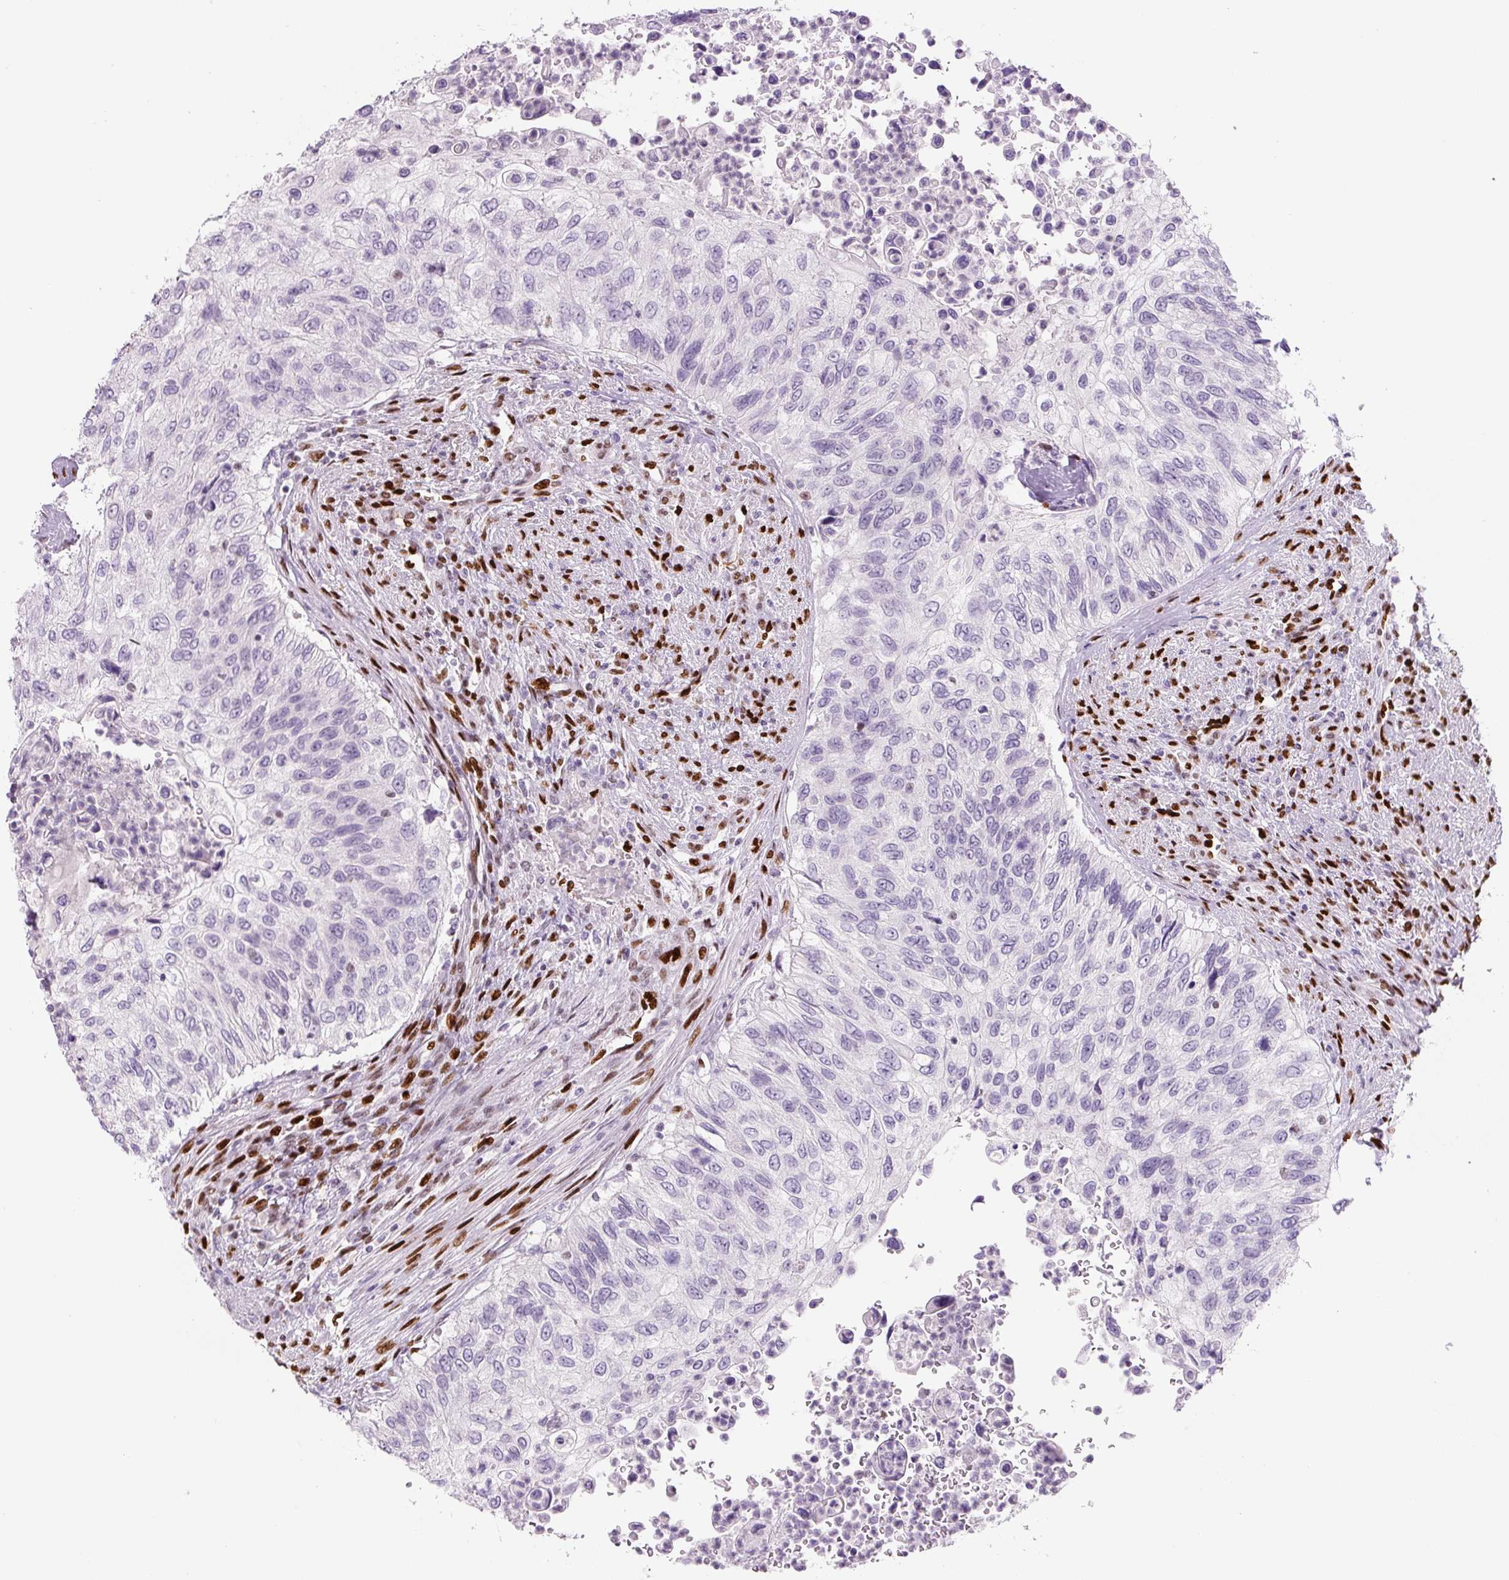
{"staining": {"intensity": "negative", "quantity": "none", "location": "none"}, "tissue": "urothelial cancer", "cell_type": "Tumor cells", "image_type": "cancer", "snomed": [{"axis": "morphology", "description": "Urothelial carcinoma, High grade"}, {"axis": "topography", "description": "Urinary bladder"}], "caption": "This is a histopathology image of IHC staining of urothelial cancer, which shows no expression in tumor cells. Nuclei are stained in blue.", "gene": "ZEB1", "patient": {"sex": "female", "age": 60}}